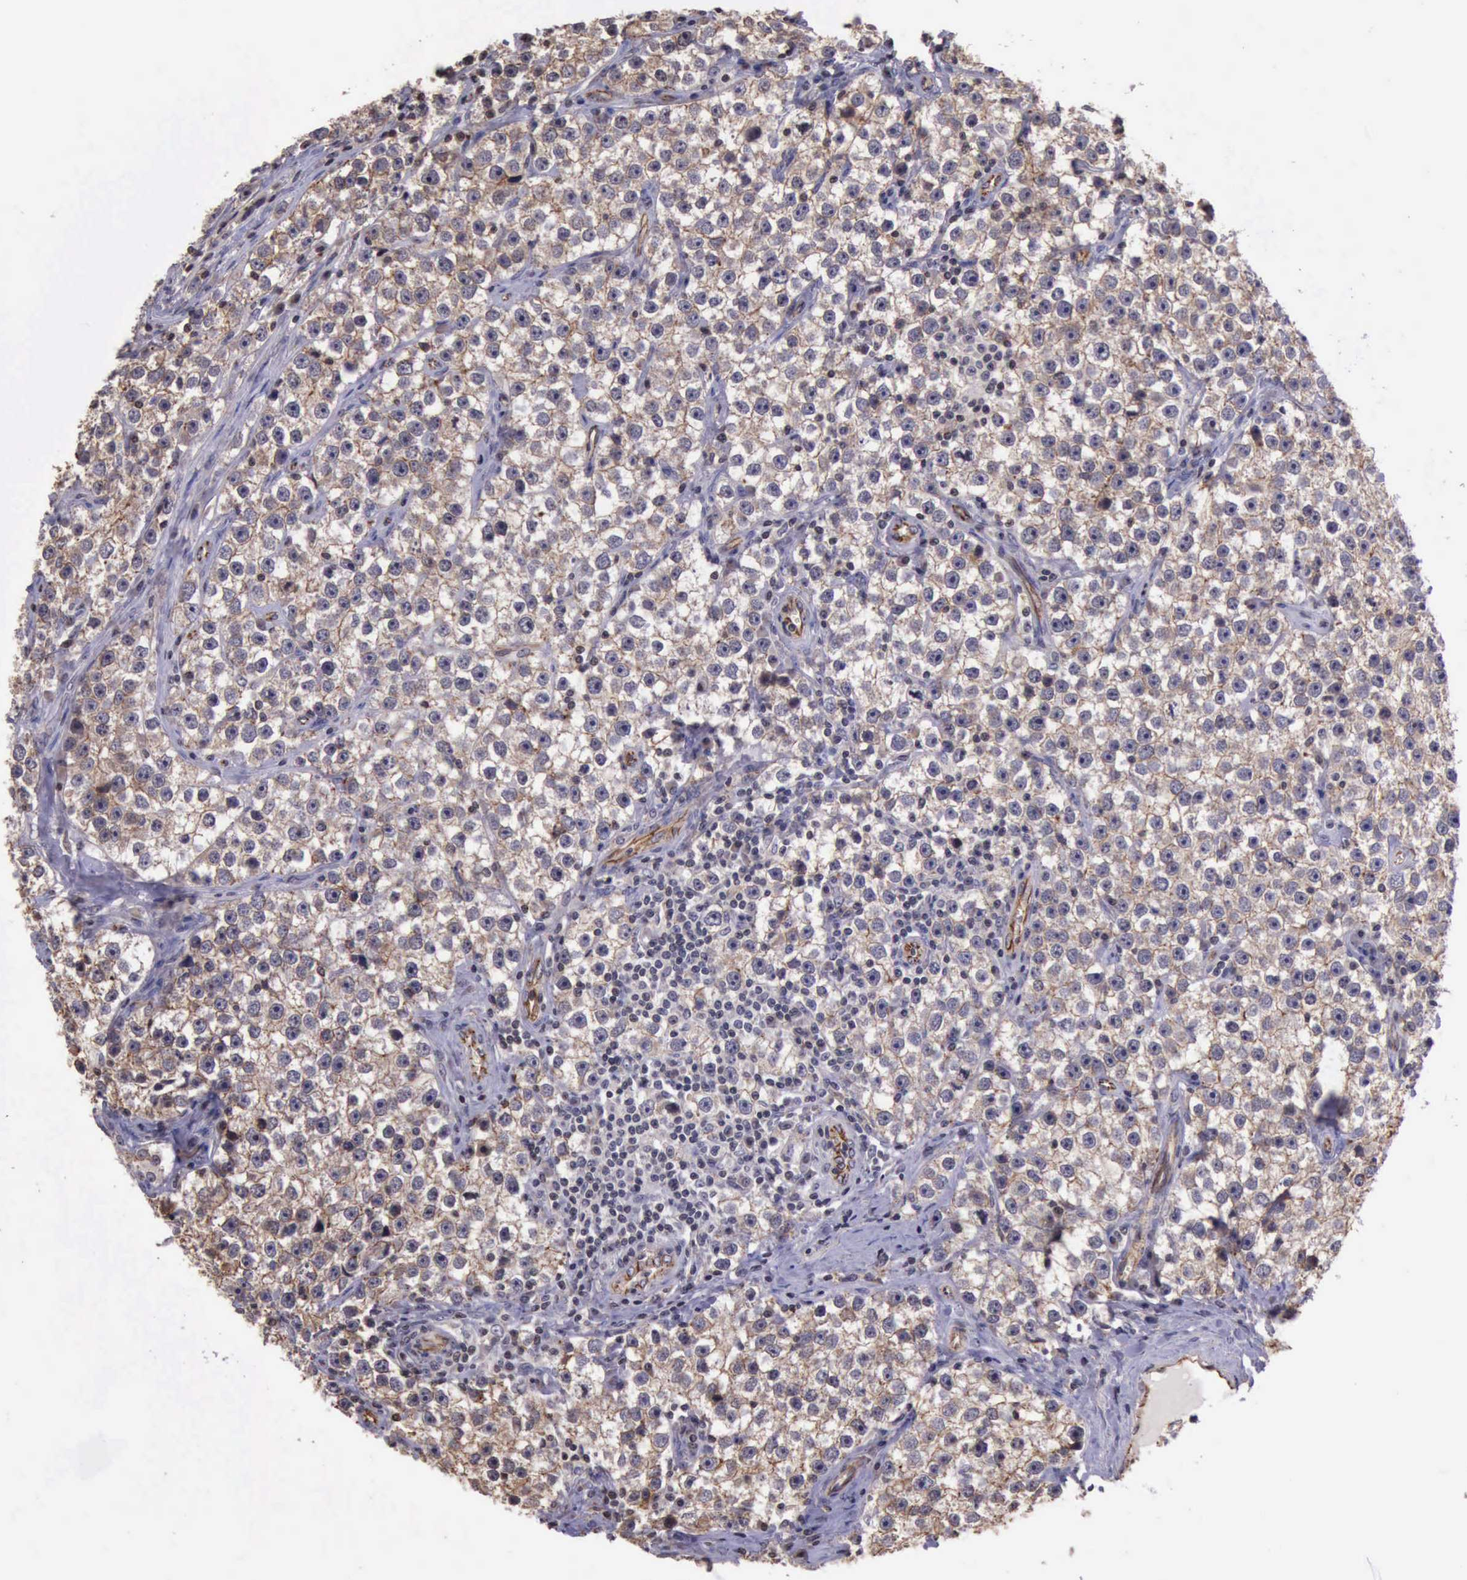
{"staining": {"intensity": "moderate", "quantity": "25%-75%", "location": "cytoplasmic/membranous"}, "tissue": "testis cancer", "cell_type": "Tumor cells", "image_type": "cancer", "snomed": [{"axis": "morphology", "description": "Seminoma, NOS"}, {"axis": "topography", "description": "Testis"}], "caption": "Tumor cells show medium levels of moderate cytoplasmic/membranous positivity in about 25%-75% of cells in testis cancer (seminoma). The protein of interest is shown in brown color, while the nuclei are stained blue.", "gene": "CTNNB1", "patient": {"sex": "male", "age": 32}}